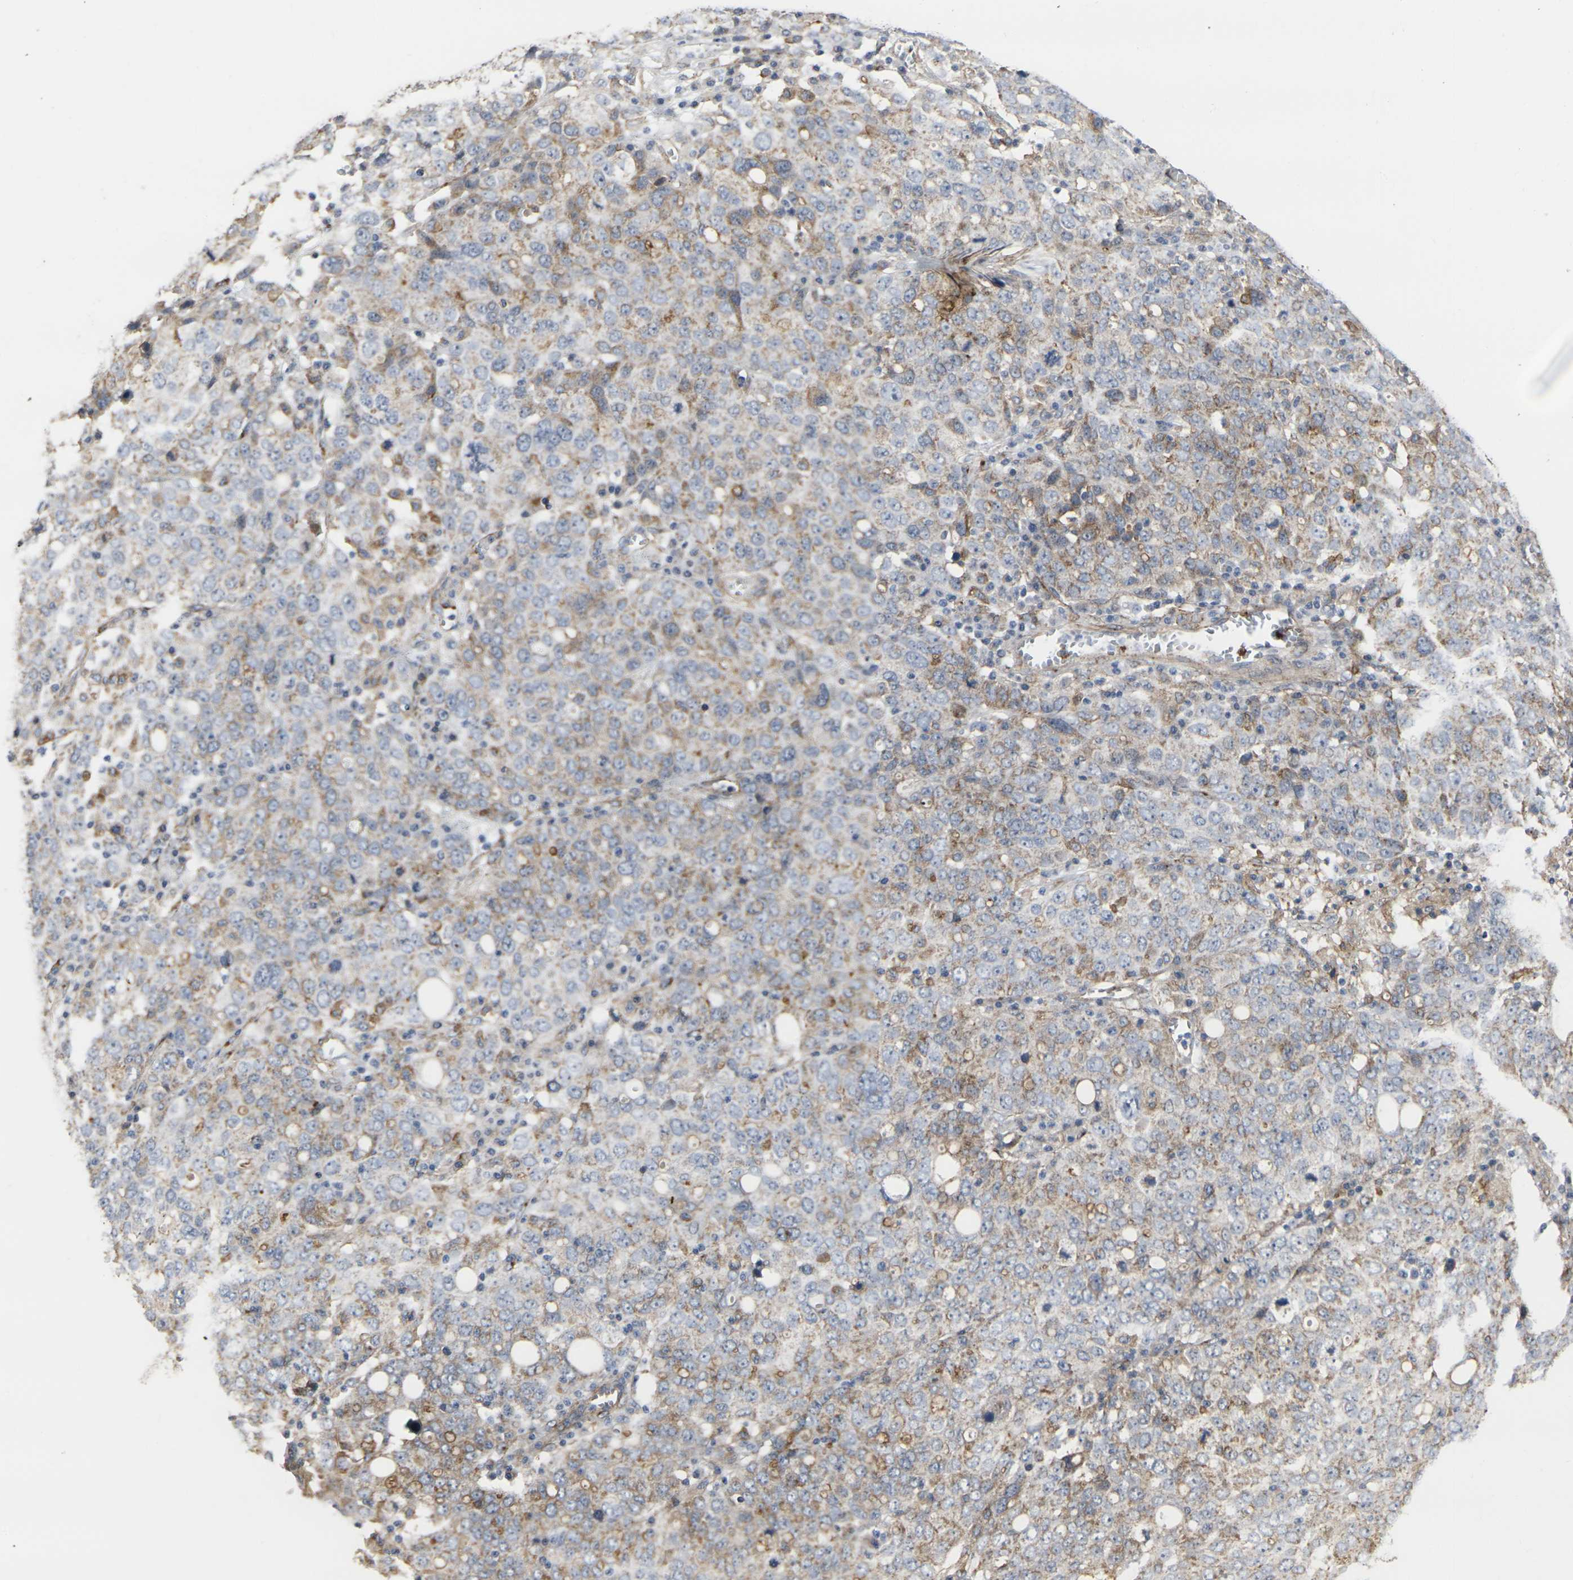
{"staining": {"intensity": "moderate", "quantity": "<25%", "location": "cytoplasmic/membranous"}, "tissue": "ovarian cancer", "cell_type": "Tumor cells", "image_type": "cancer", "snomed": [{"axis": "morphology", "description": "Carcinoma, endometroid"}, {"axis": "topography", "description": "Ovary"}], "caption": "Immunohistochemistry of ovarian cancer reveals low levels of moderate cytoplasmic/membranous expression in approximately <25% of tumor cells.", "gene": "MYOF", "patient": {"sex": "female", "age": 62}}